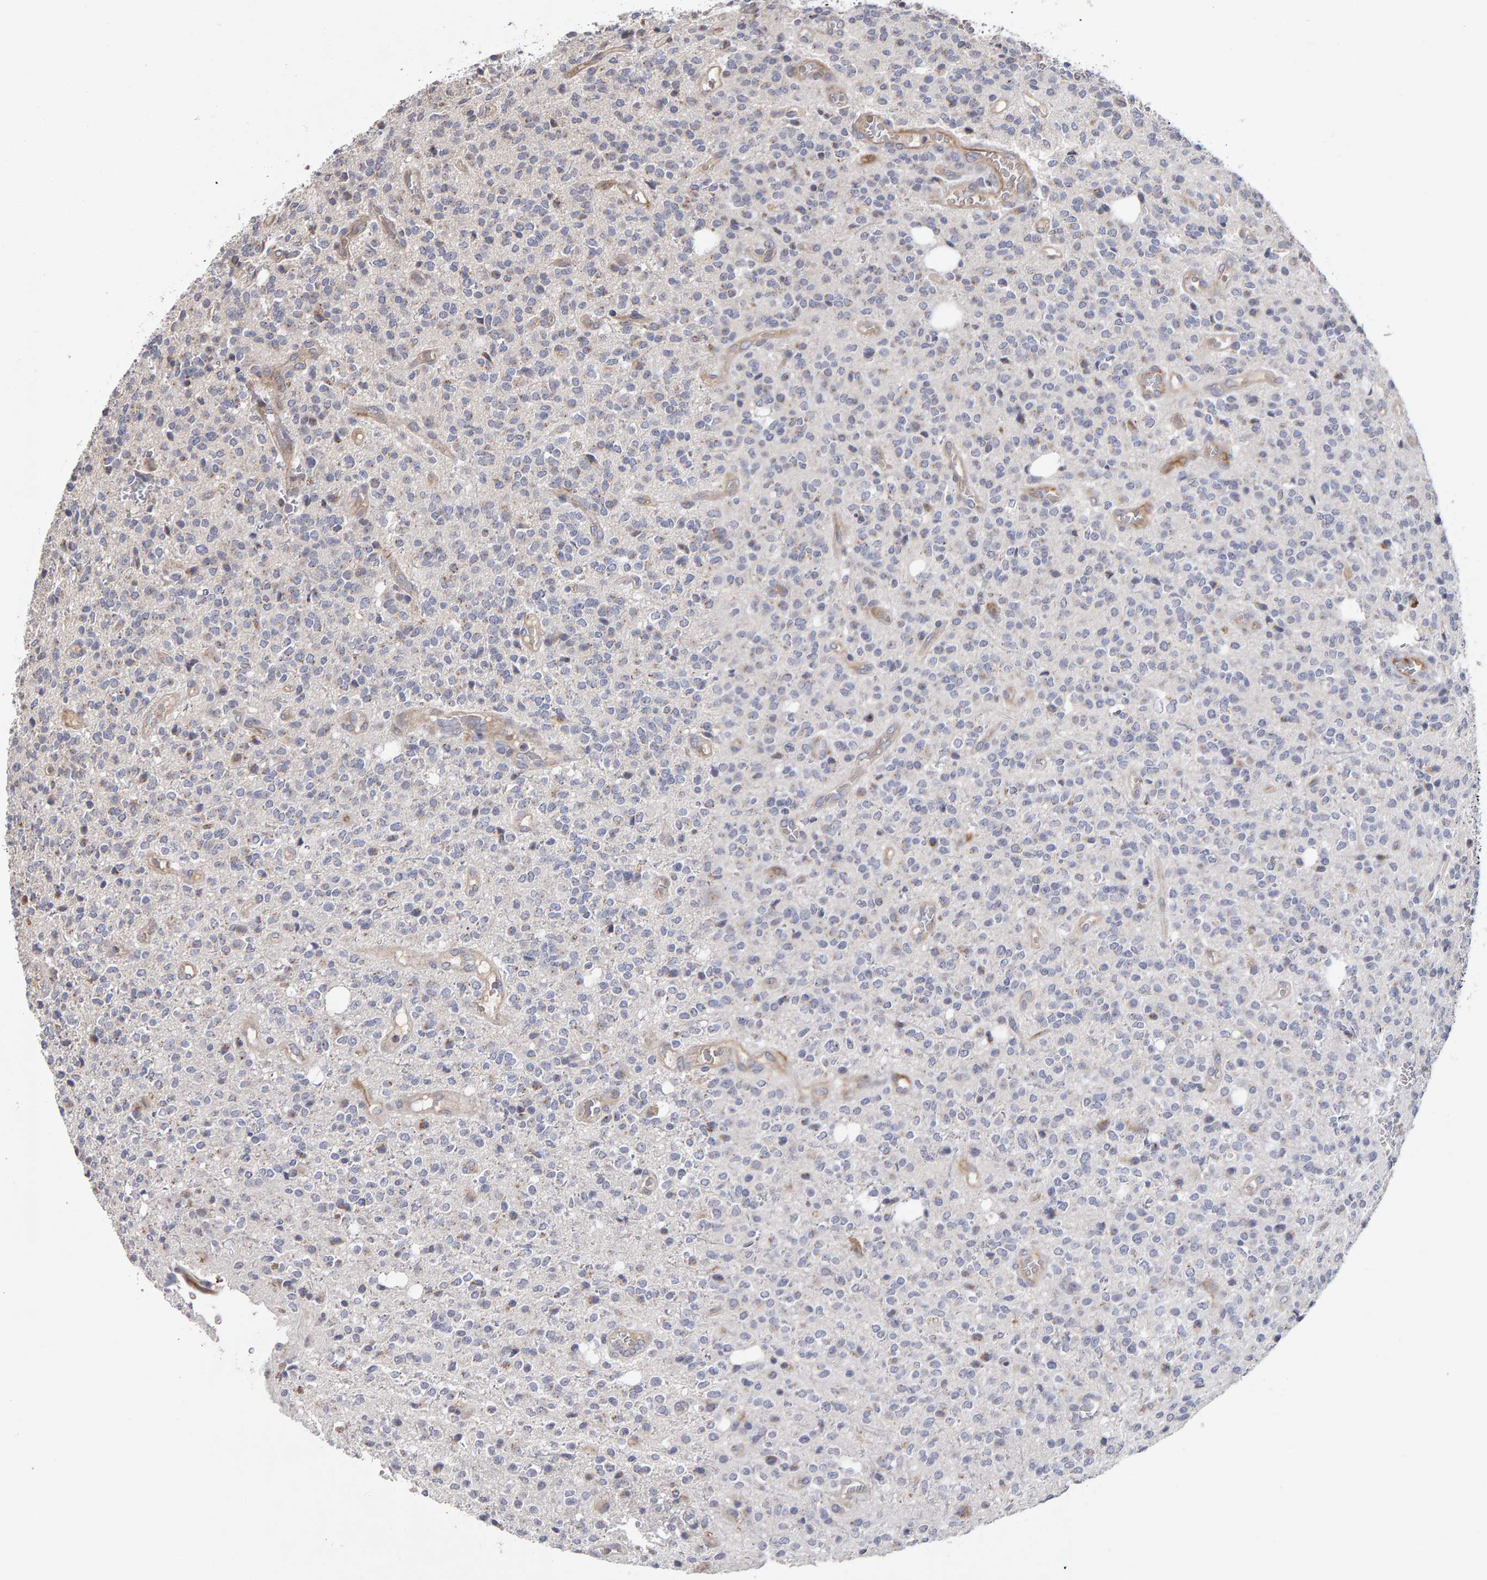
{"staining": {"intensity": "negative", "quantity": "none", "location": "none"}, "tissue": "glioma", "cell_type": "Tumor cells", "image_type": "cancer", "snomed": [{"axis": "morphology", "description": "Glioma, malignant, High grade"}, {"axis": "topography", "description": "Brain"}], "caption": "A high-resolution histopathology image shows immunohistochemistry staining of glioma, which reveals no significant positivity in tumor cells. Brightfield microscopy of IHC stained with DAB (brown) and hematoxylin (blue), captured at high magnification.", "gene": "CANT1", "patient": {"sex": "male", "age": 34}}